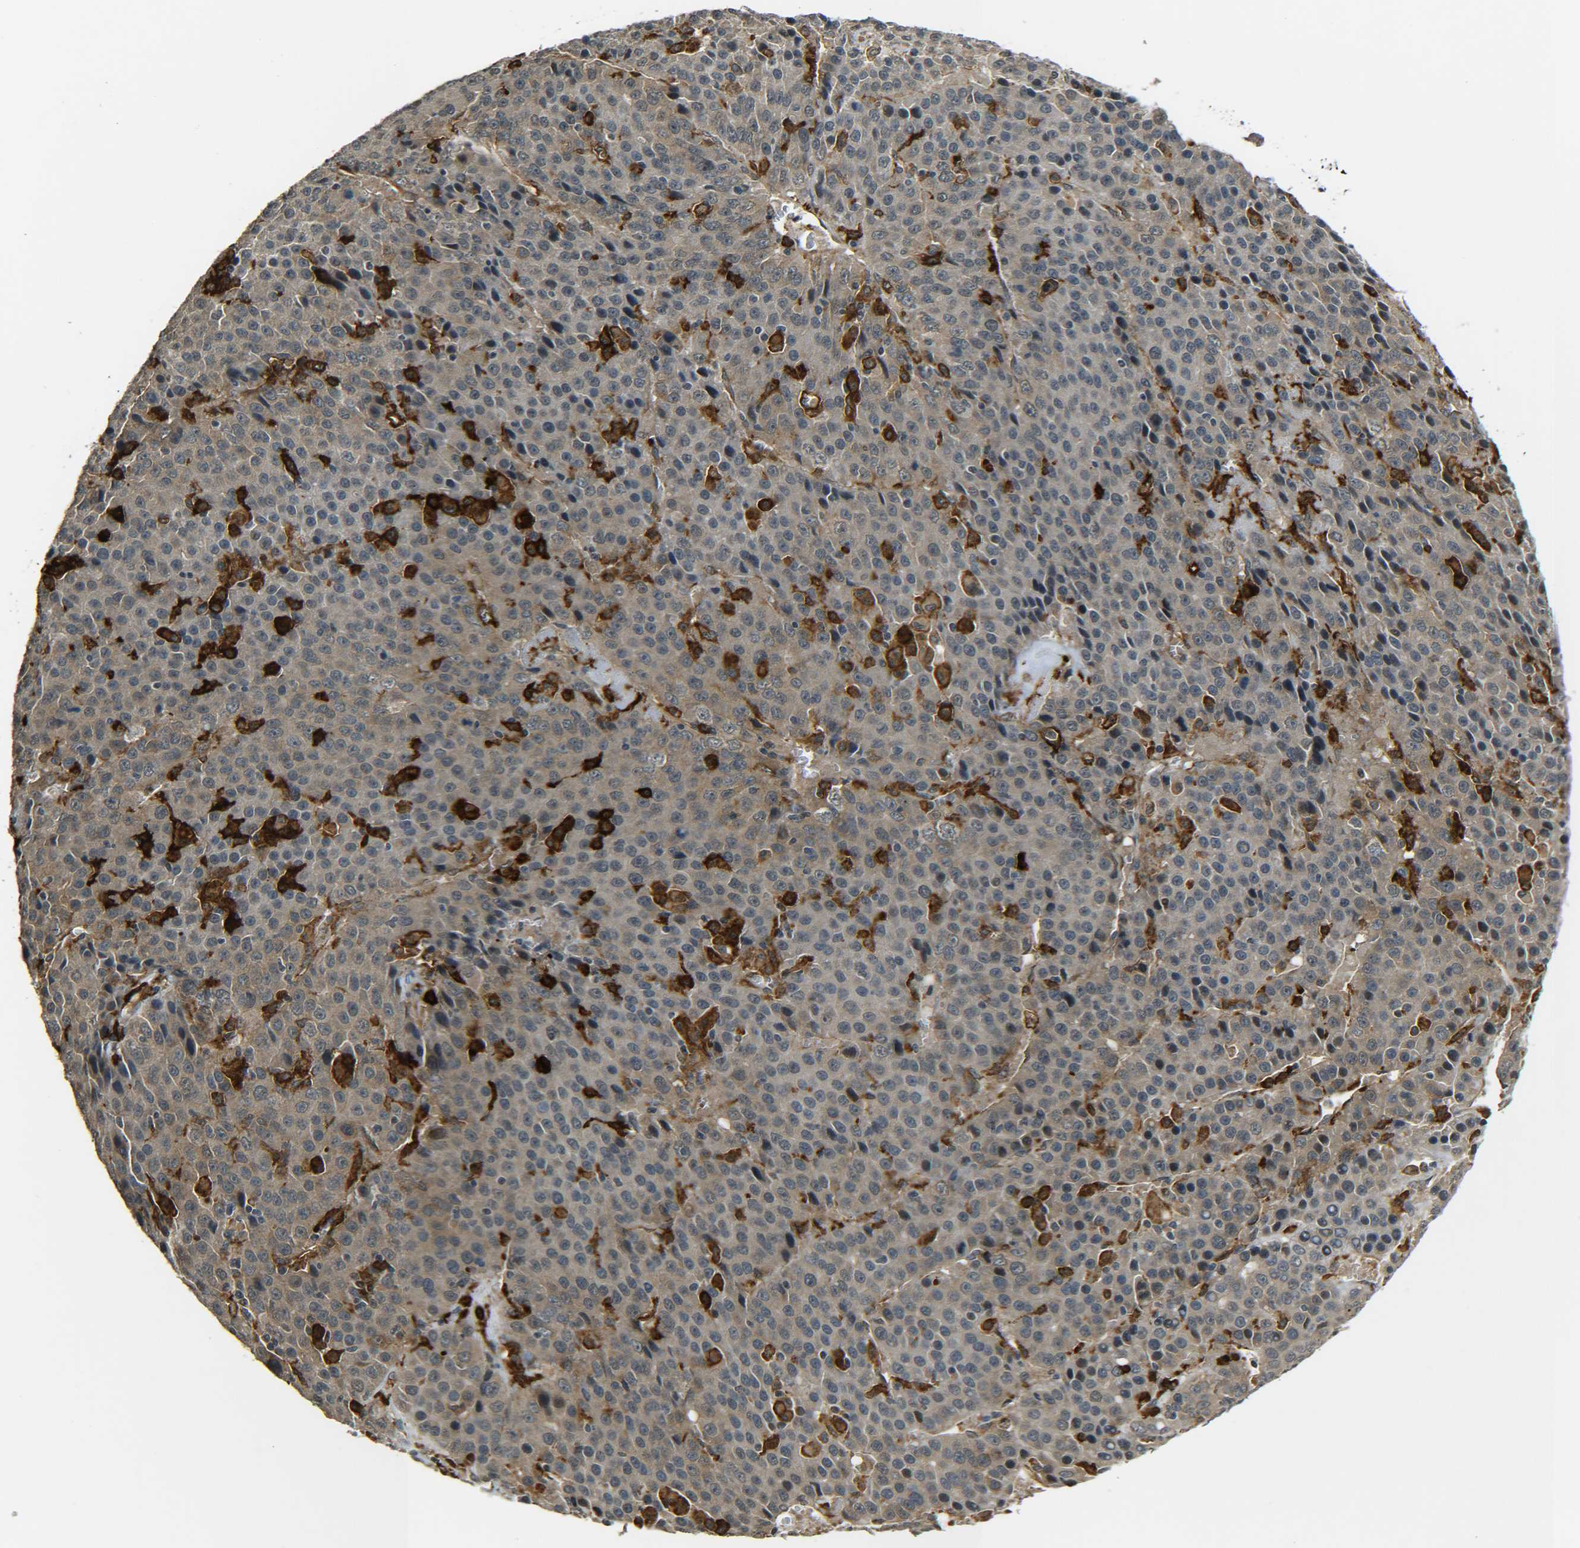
{"staining": {"intensity": "weak", "quantity": ">75%", "location": "cytoplasmic/membranous"}, "tissue": "liver cancer", "cell_type": "Tumor cells", "image_type": "cancer", "snomed": [{"axis": "morphology", "description": "Carcinoma, Hepatocellular, NOS"}, {"axis": "topography", "description": "Liver"}], "caption": "Protein expression by immunohistochemistry reveals weak cytoplasmic/membranous expression in approximately >75% of tumor cells in liver cancer (hepatocellular carcinoma).", "gene": "DAB2", "patient": {"sex": "female", "age": 53}}